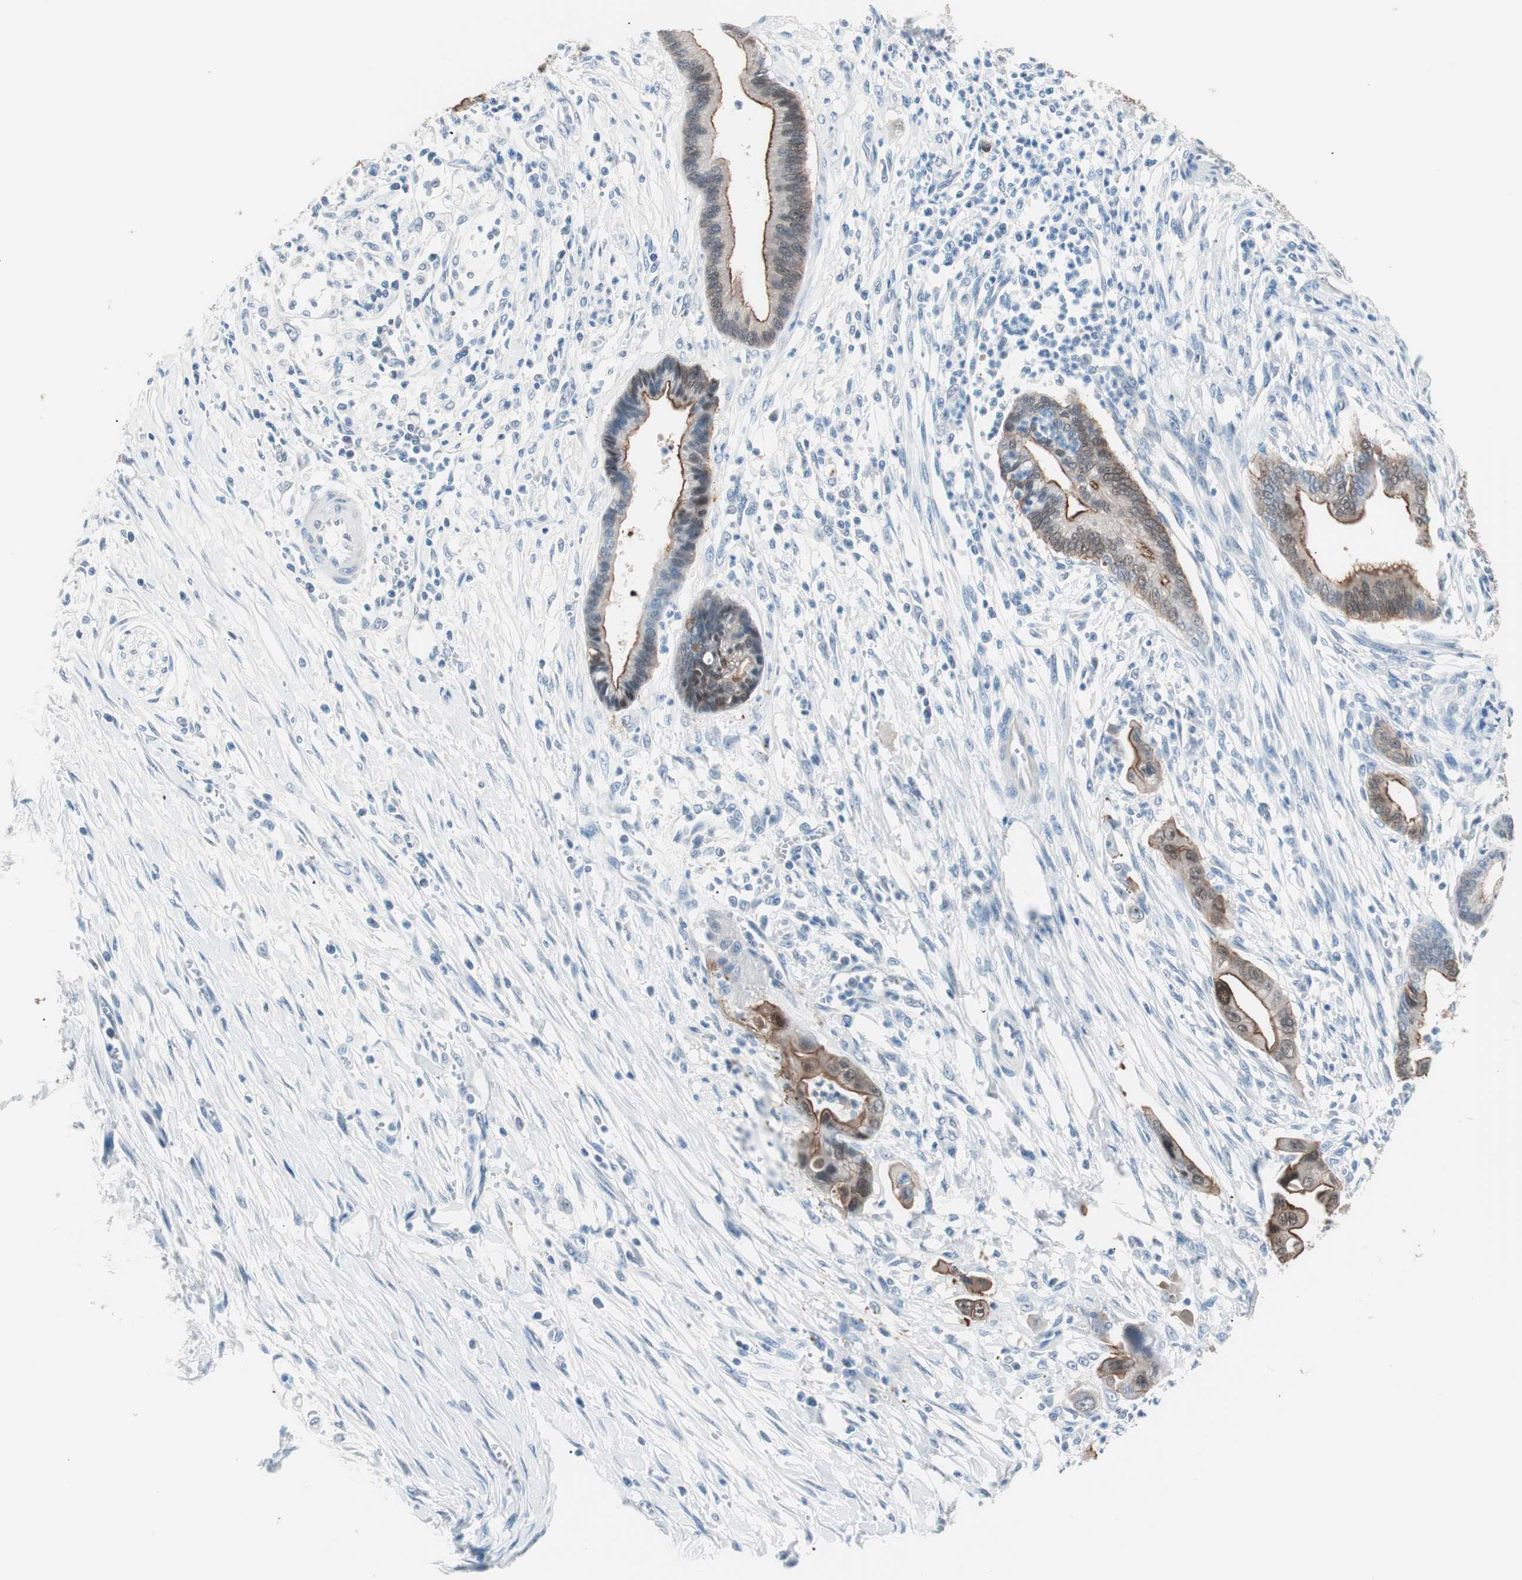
{"staining": {"intensity": "strong", "quantity": ">75%", "location": "cytoplasmic/membranous,nuclear"}, "tissue": "pancreatic cancer", "cell_type": "Tumor cells", "image_type": "cancer", "snomed": [{"axis": "morphology", "description": "Adenocarcinoma, NOS"}, {"axis": "topography", "description": "Pancreas"}], "caption": "This image shows immunohistochemistry (IHC) staining of adenocarcinoma (pancreatic), with high strong cytoplasmic/membranous and nuclear staining in approximately >75% of tumor cells.", "gene": "VIL1", "patient": {"sex": "male", "age": 59}}